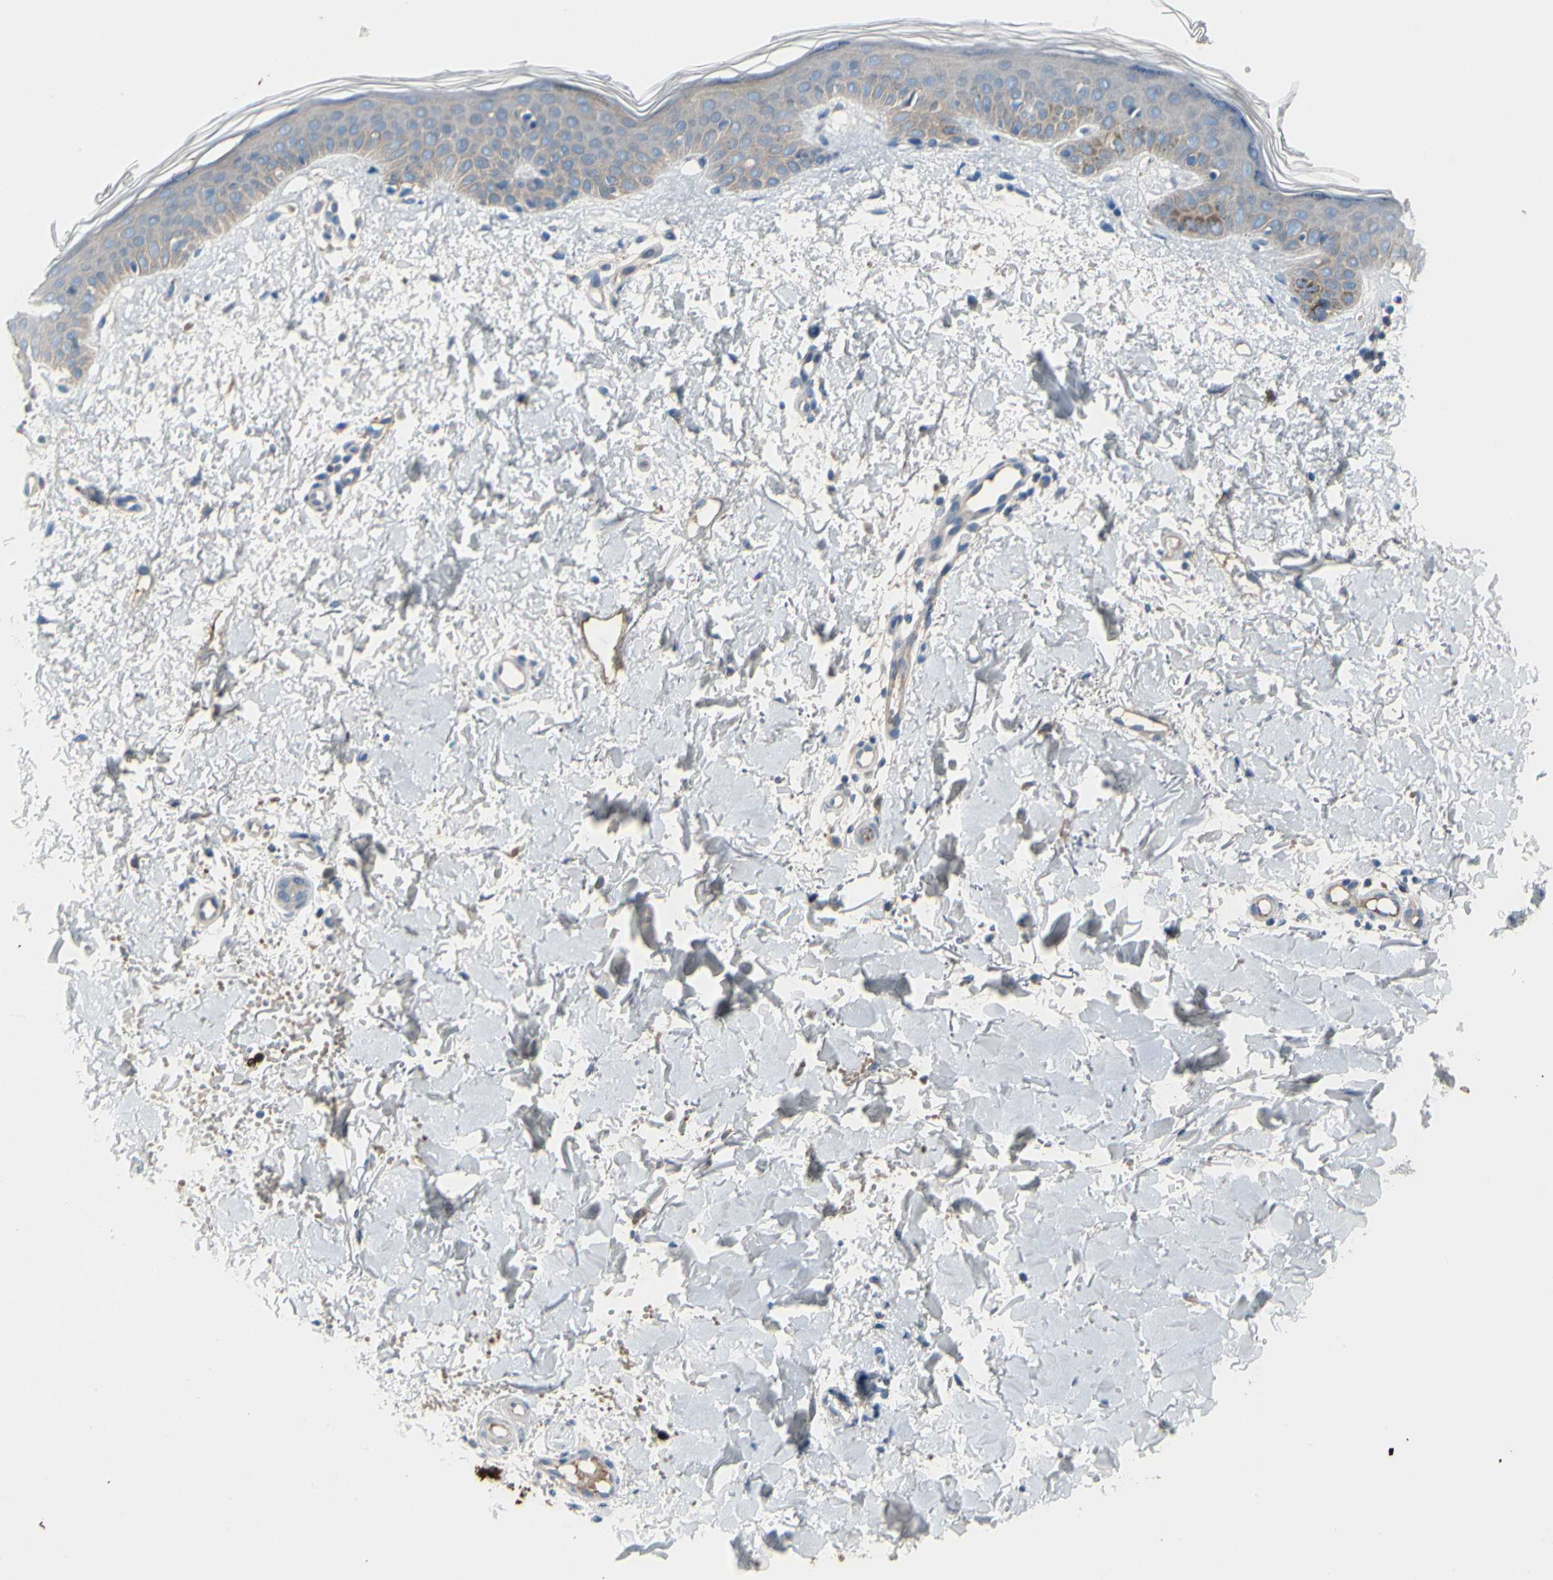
{"staining": {"intensity": "negative", "quantity": "none", "location": "none"}, "tissue": "skin", "cell_type": "Fibroblasts", "image_type": "normal", "snomed": [{"axis": "morphology", "description": "Normal tissue, NOS"}, {"axis": "topography", "description": "Skin"}], "caption": "A photomicrograph of human skin is negative for staining in fibroblasts. (Brightfield microscopy of DAB immunohistochemistry (IHC) at high magnification).", "gene": "HJURP", "patient": {"sex": "female", "age": 56}}